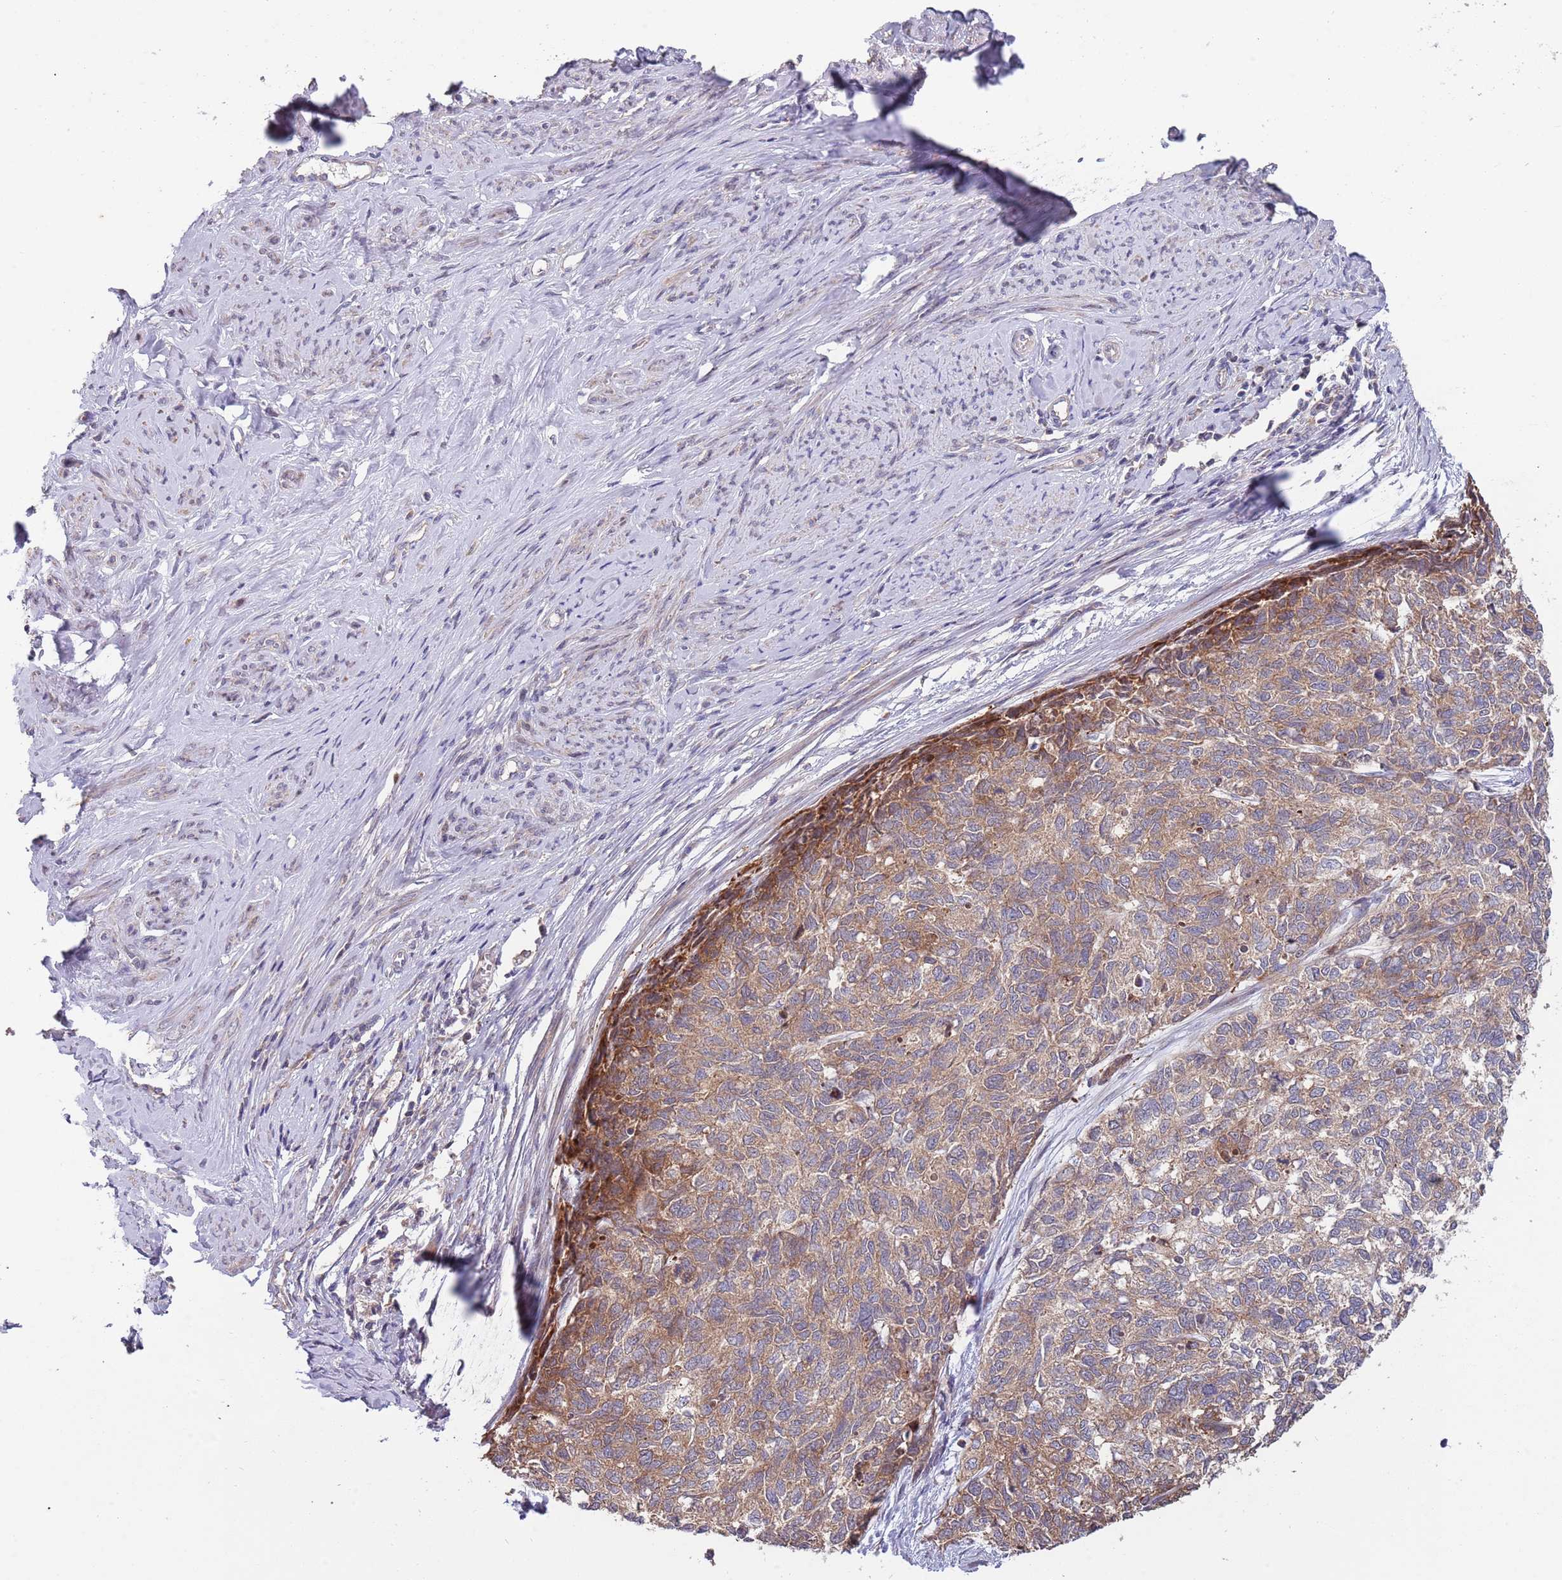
{"staining": {"intensity": "moderate", "quantity": ">75%", "location": "cytoplasmic/membranous"}, "tissue": "cervical cancer", "cell_type": "Tumor cells", "image_type": "cancer", "snomed": [{"axis": "morphology", "description": "Squamous cell carcinoma, NOS"}, {"axis": "topography", "description": "Cervix"}], "caption": "Protein expression analysis of human cervical squamous cell carcinoma reveals moderate cytoplasmic/membranous staining in about >75% of tumor cells.", "gene": "ABCC10", "patient": {"sex": "female", "age": 63}}